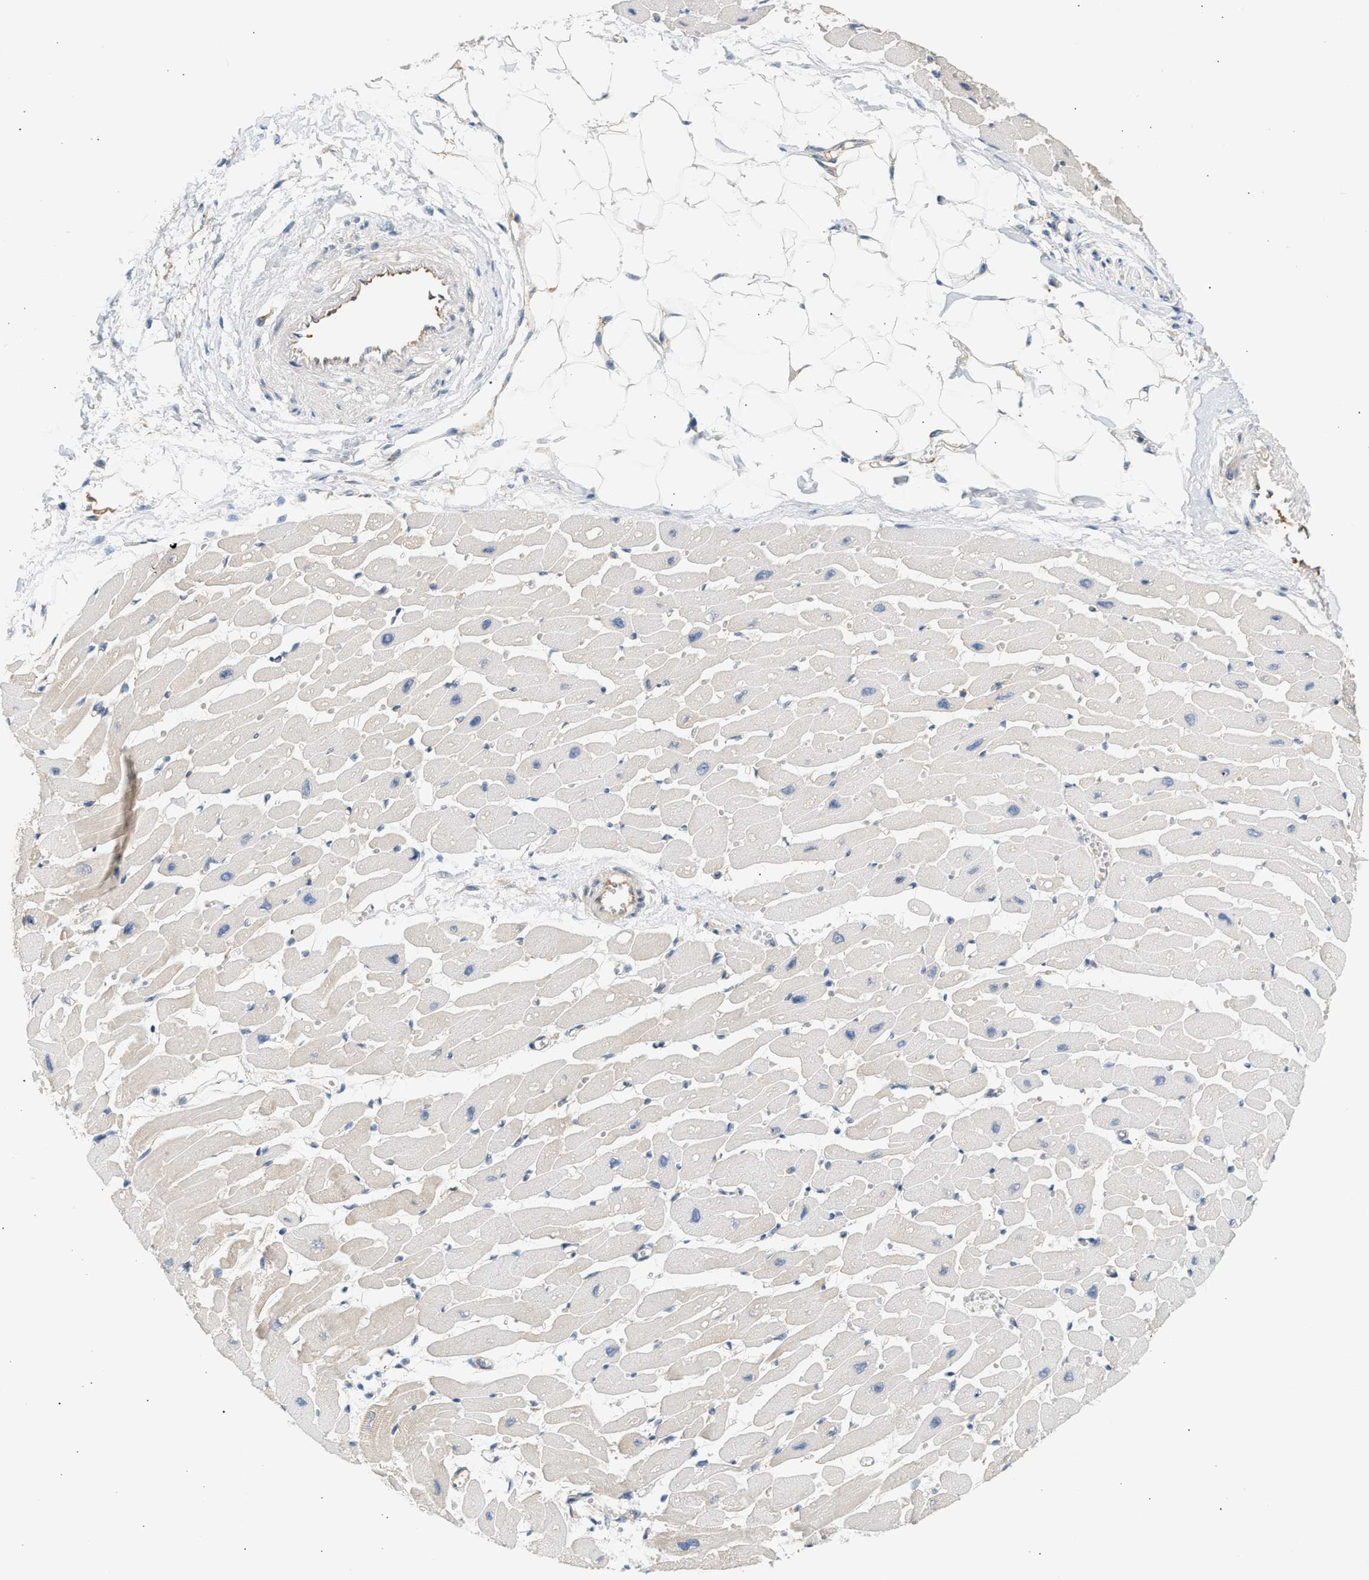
{"staining": {"intensity": "weak", "quantity": "25%-75%", "location": "cytoplasmic/membranous"}, "tissue": "heart muscle", "cell_type": "Cardiomyocytes", "image_type": "normal", "snomed": [{"axis": "morphology", "description": "Normal tissue, NOS"}, {"axis": "topography", "description": "Heart"}], "caption": "There is low levels of weak cytoplasmic/membranous expression in cardiomyocytes of normal heart muscle, as demonstrated by immunohistochemical staining (brown color).", "gene": "PAFAH1B1", "patient": {"sex": "female", "age": 54}}